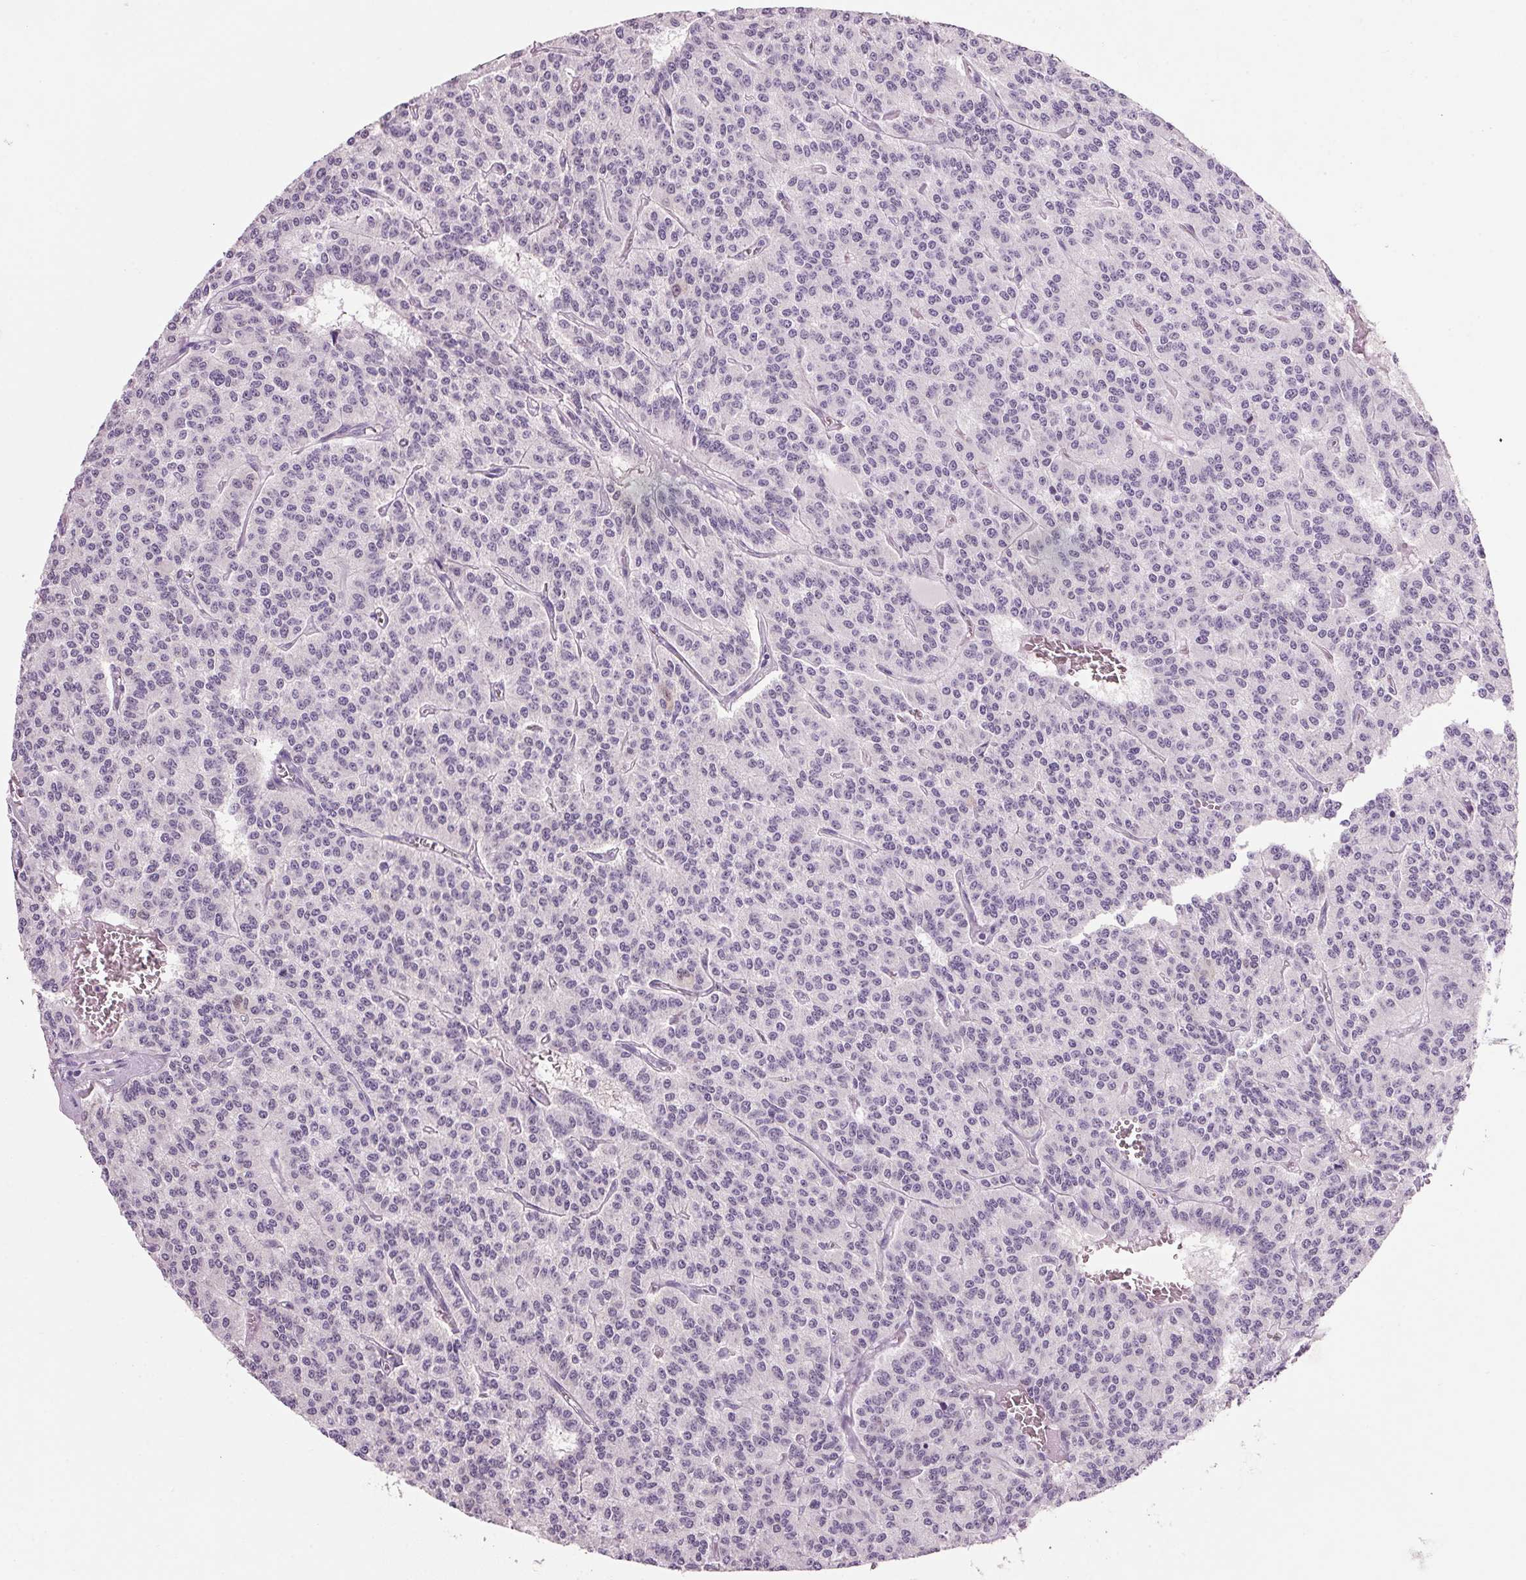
{"staining": {"intensity": "negative", "quantity": "none", "location": "none"}, "tissue": "carcinoid", "cell_type": "Tumor cells", "image_type": "cancer", "snomed": [{"axis": "morphology", "description": "Carcinoid, malignant, NOS"}, {"axis": "topography", "description": "Lung"}], "caption": "Micrograph shows no significant protein staining in tumor cells of carcinoid.", "gene": "PPP1R1A", "patient": {"sex": "female", "age": 71}}